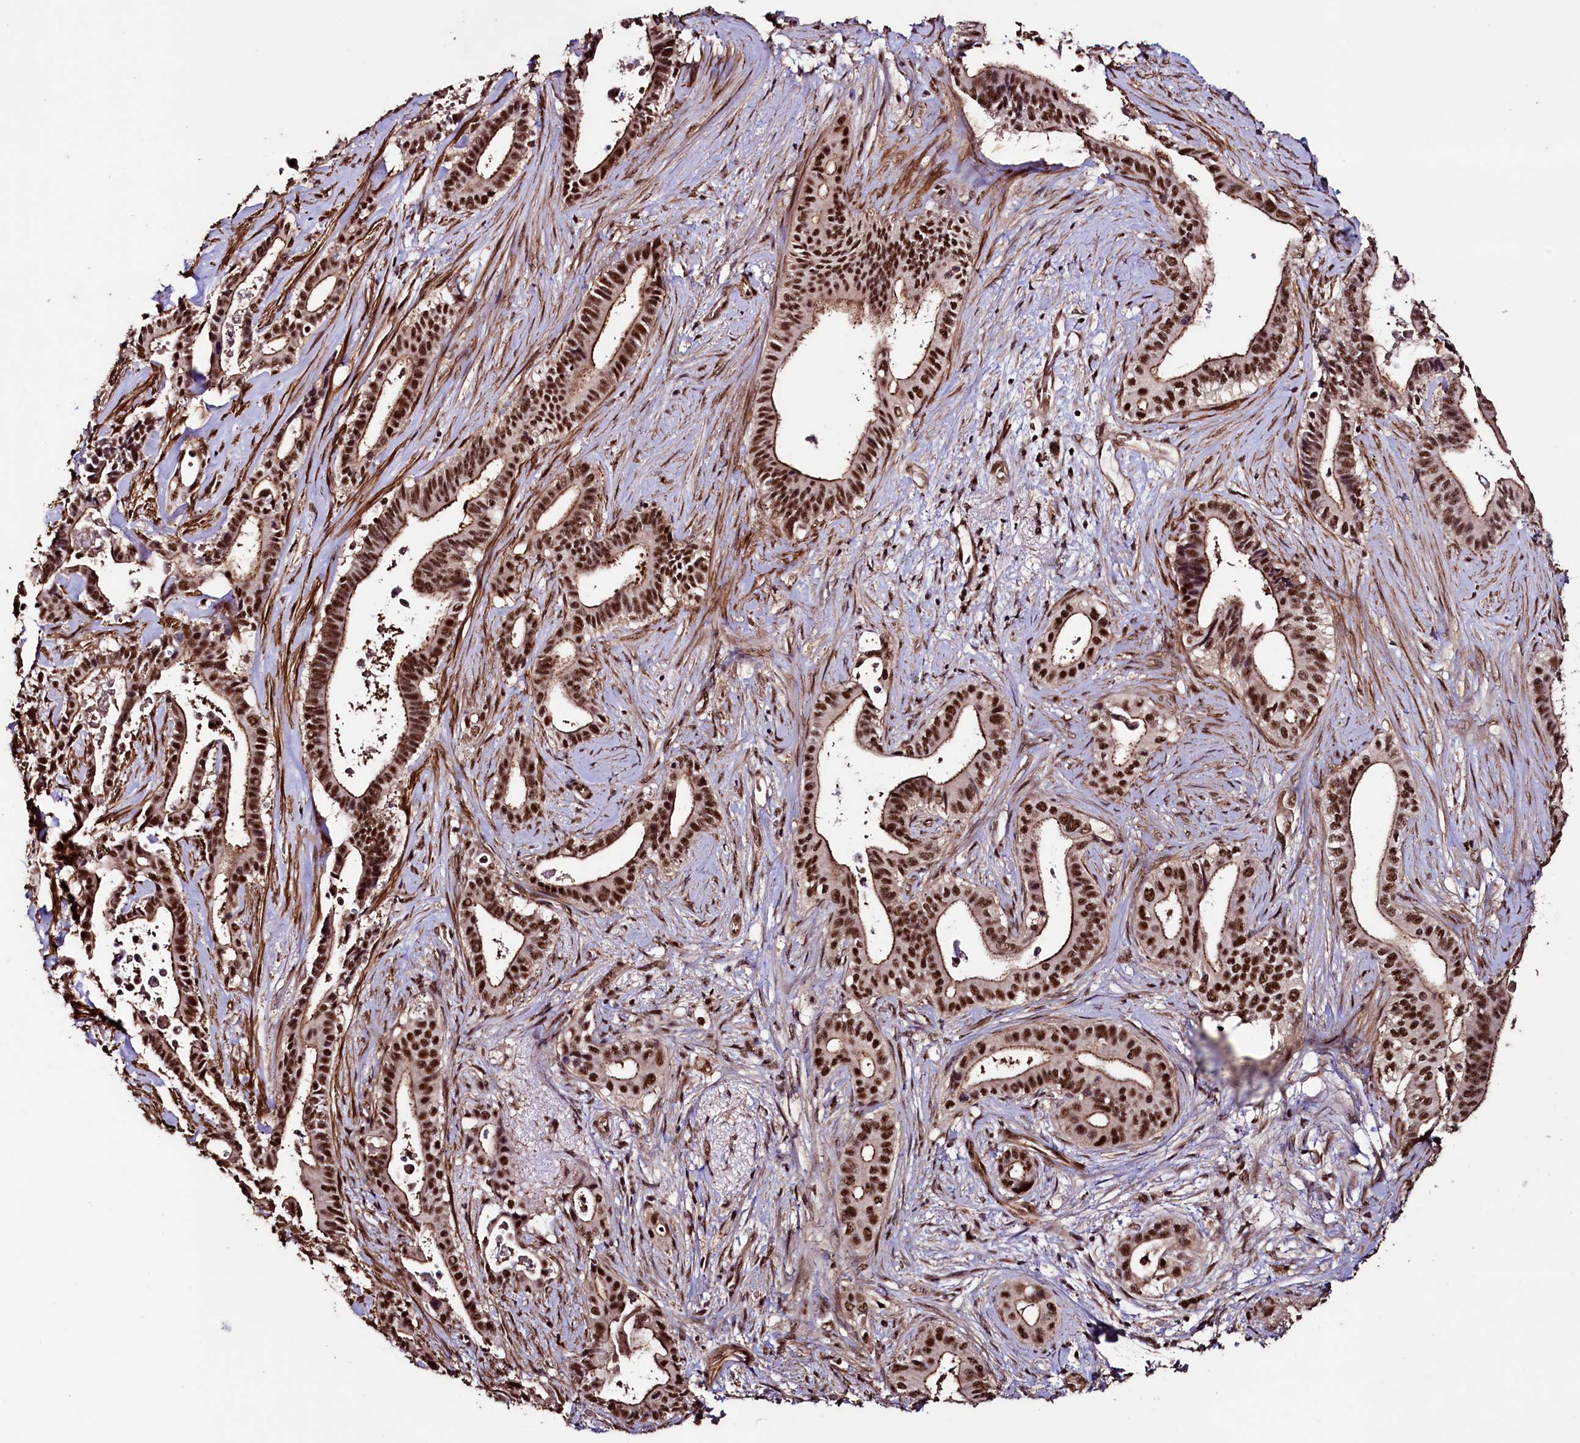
{"staining": {"intensity": "strong", "quantity": ">75%", "location": "cytoplasmic/membranous,nuclear"}, "tissue": "pancreatic cancer", "cell_type": "Tumor cells", "image_type": "cancer", "snomed": [{"axis": "morphology", "description": "Adenocarcinoma, NOS"}, {"axis": "topography", "description": "Pancreas"}], "caption": "The micrograph reveals immunohistochemical staining of pancreatic cancer. There is strong cytoplasmic/membranous and nuclear expression is identified in about >75% of tumor cells.", "gene": "SFSWAP", "patient": {"sex": "female", "age": 77}}